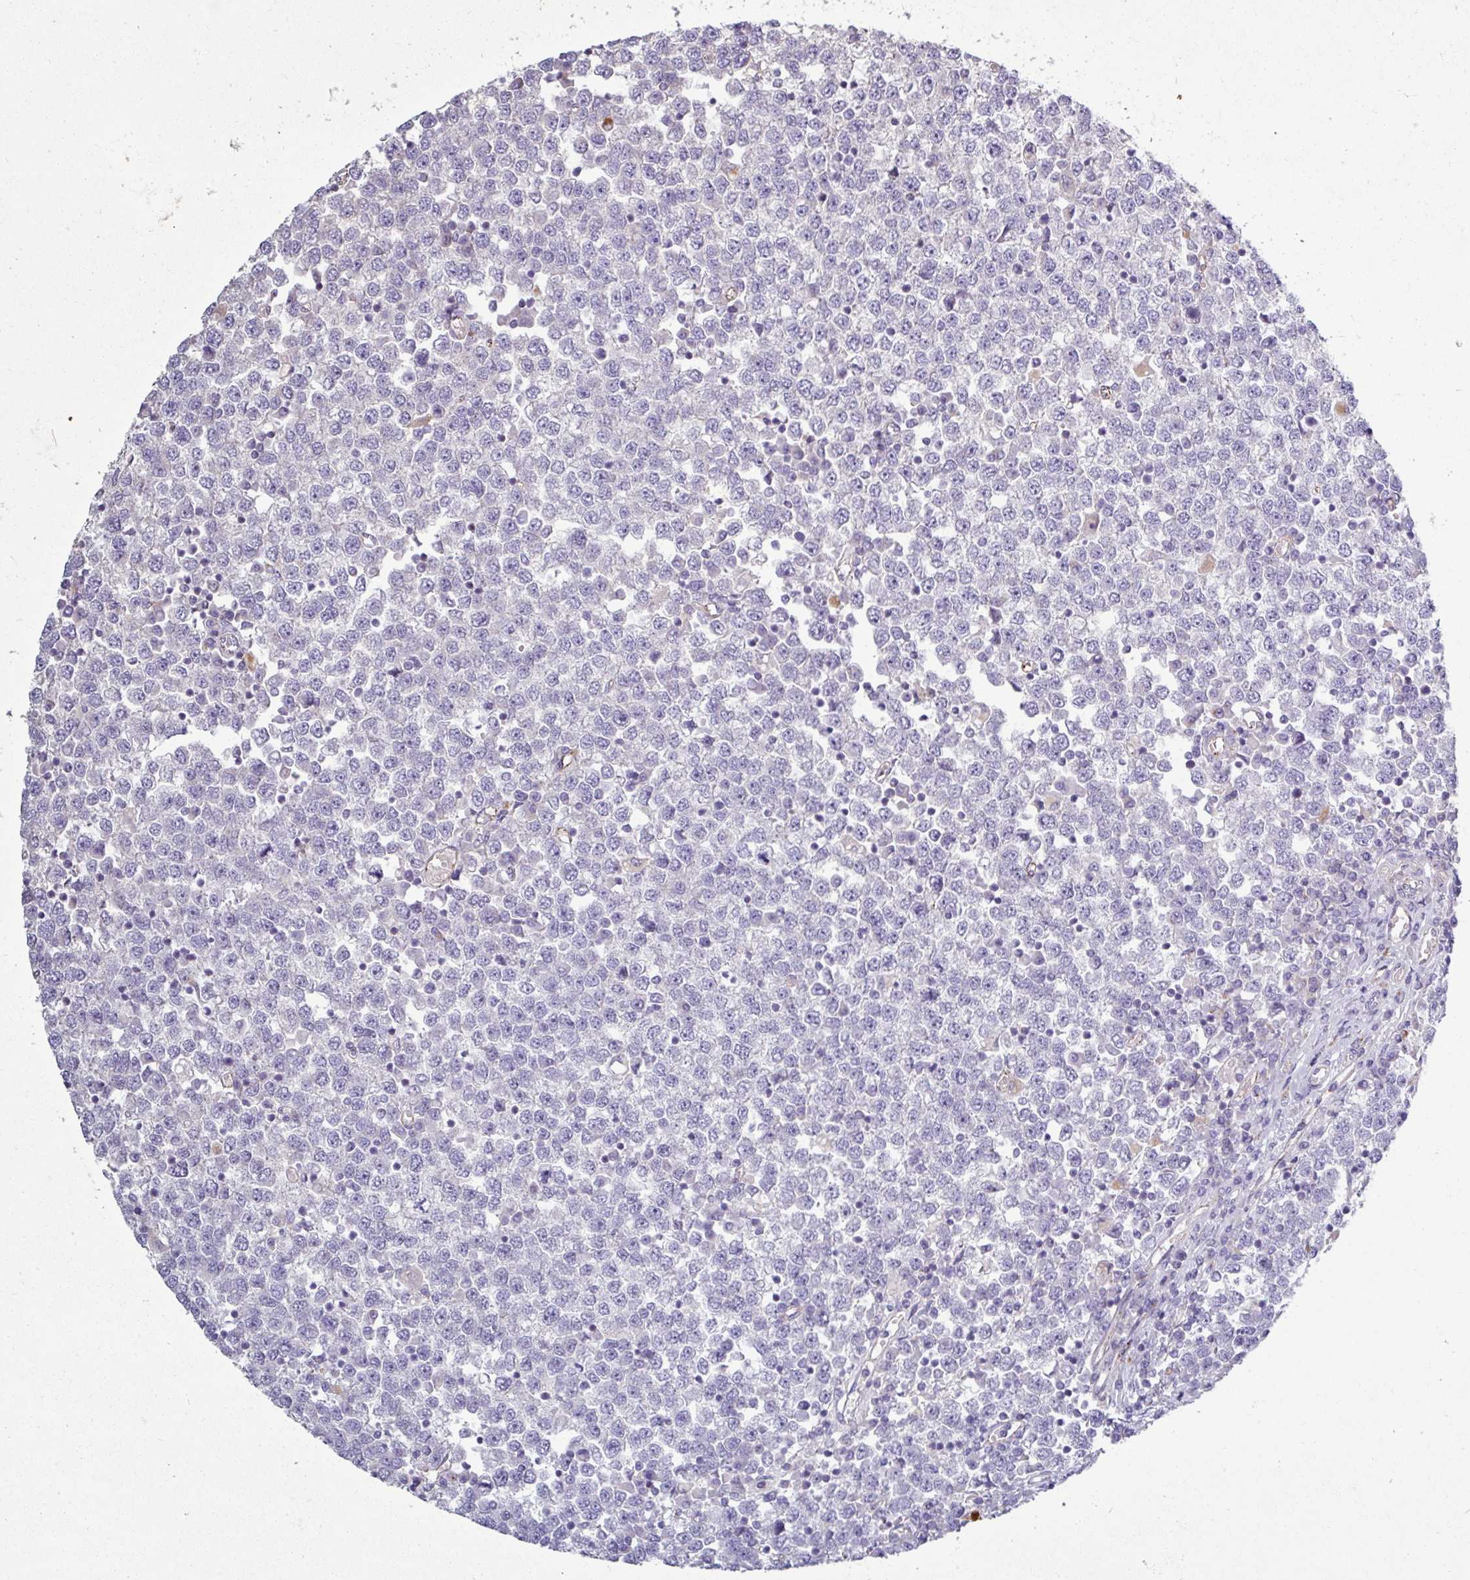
{"staining": {"intensity": "negative", "quantity": "none", "location": "none"}, "tissue": "testis cancer", "cell_type": "Tumor cells", "image_type": "cancer", "snomed": [{"axis": "morphology", "description": "Seminoma, NOS"}, {"axis": "topography", "description": "Testis"}], "caption": "Immunohistochemical staining of human testis seminoma shows no significant expression in tumor cells.", "gene": "AMIGO2", "patient": {"sex": "male", "age": 65}}